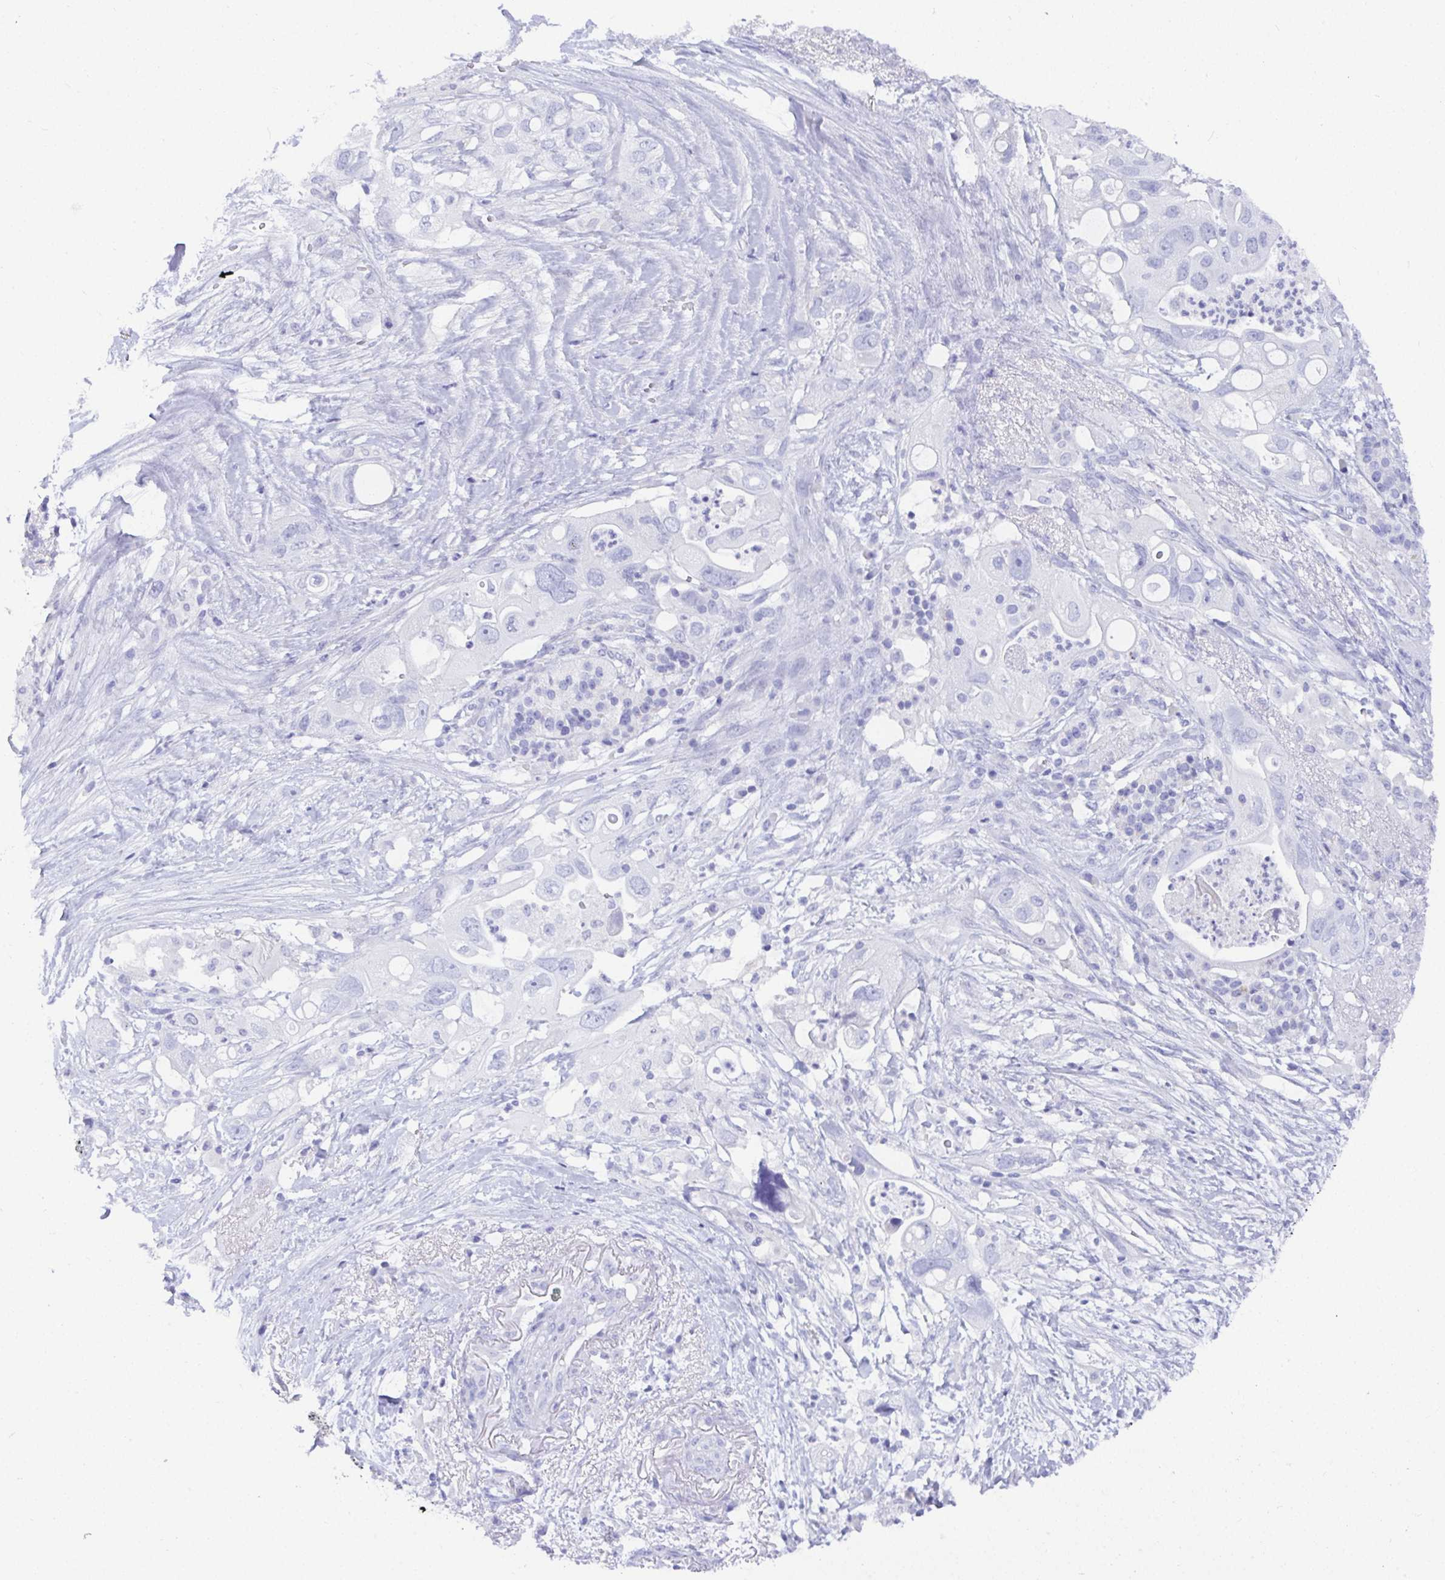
{"staining": {"intensity": "negative", "quantity": "none", "location": "none"}, "tissue": "pancreatic cancer", "cell_type": "Tumor cells", "image_type": "cancer", "snomed": [{"axis": "morphology", "description": "Adenocarcinoma, NOS"}, {"axis": "topography", "description": "Pancreas"}], "caption": "Adenocarcinoma (pancreatic) was stained to show a protein in brown. There is no significant expression in tumor cells.", "gene": "TMEM241", "patient": {"sex": "female", "age": 72}}